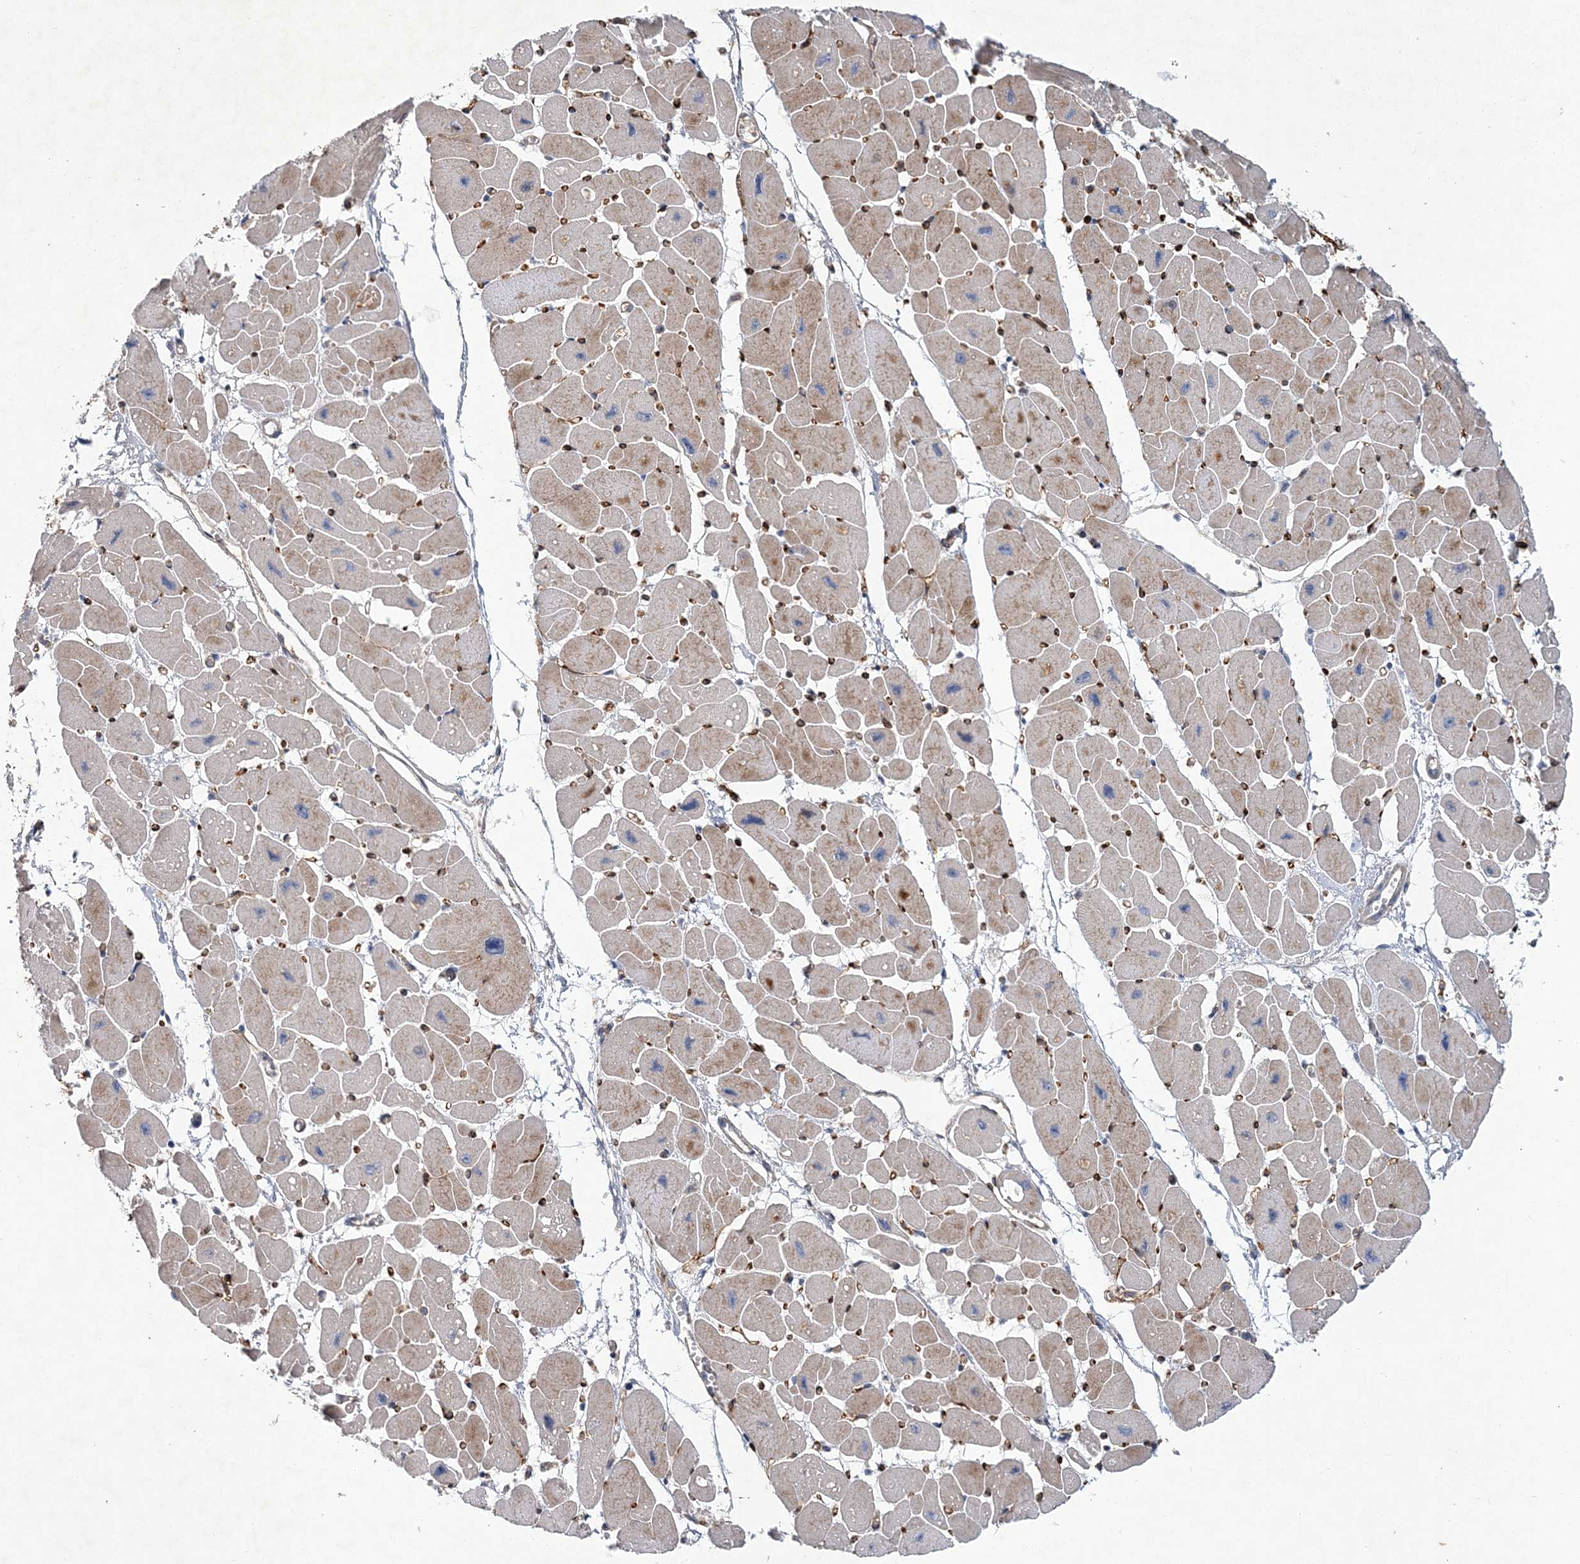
{"staining": {"intensity": "weak", "quantity": ">75%", "location": "cytoplasmic/membranous"}, "tissue": "heart muscle", "cell_type": "Cardiomyocytes", "image_type": "normal", "snomed": [{"axis": "morphology", "description": "Normal tissue, NOS"}, {"axis": "topography", "description": "Heart"}], "caption": "This is an image of IHC staining of normal heart muscle, which shows weak expression in the cytoplasmic/membranous of cardiomyocytes.", "gene": "RNF25", "patient": {"sex": "female", "age": 54}}